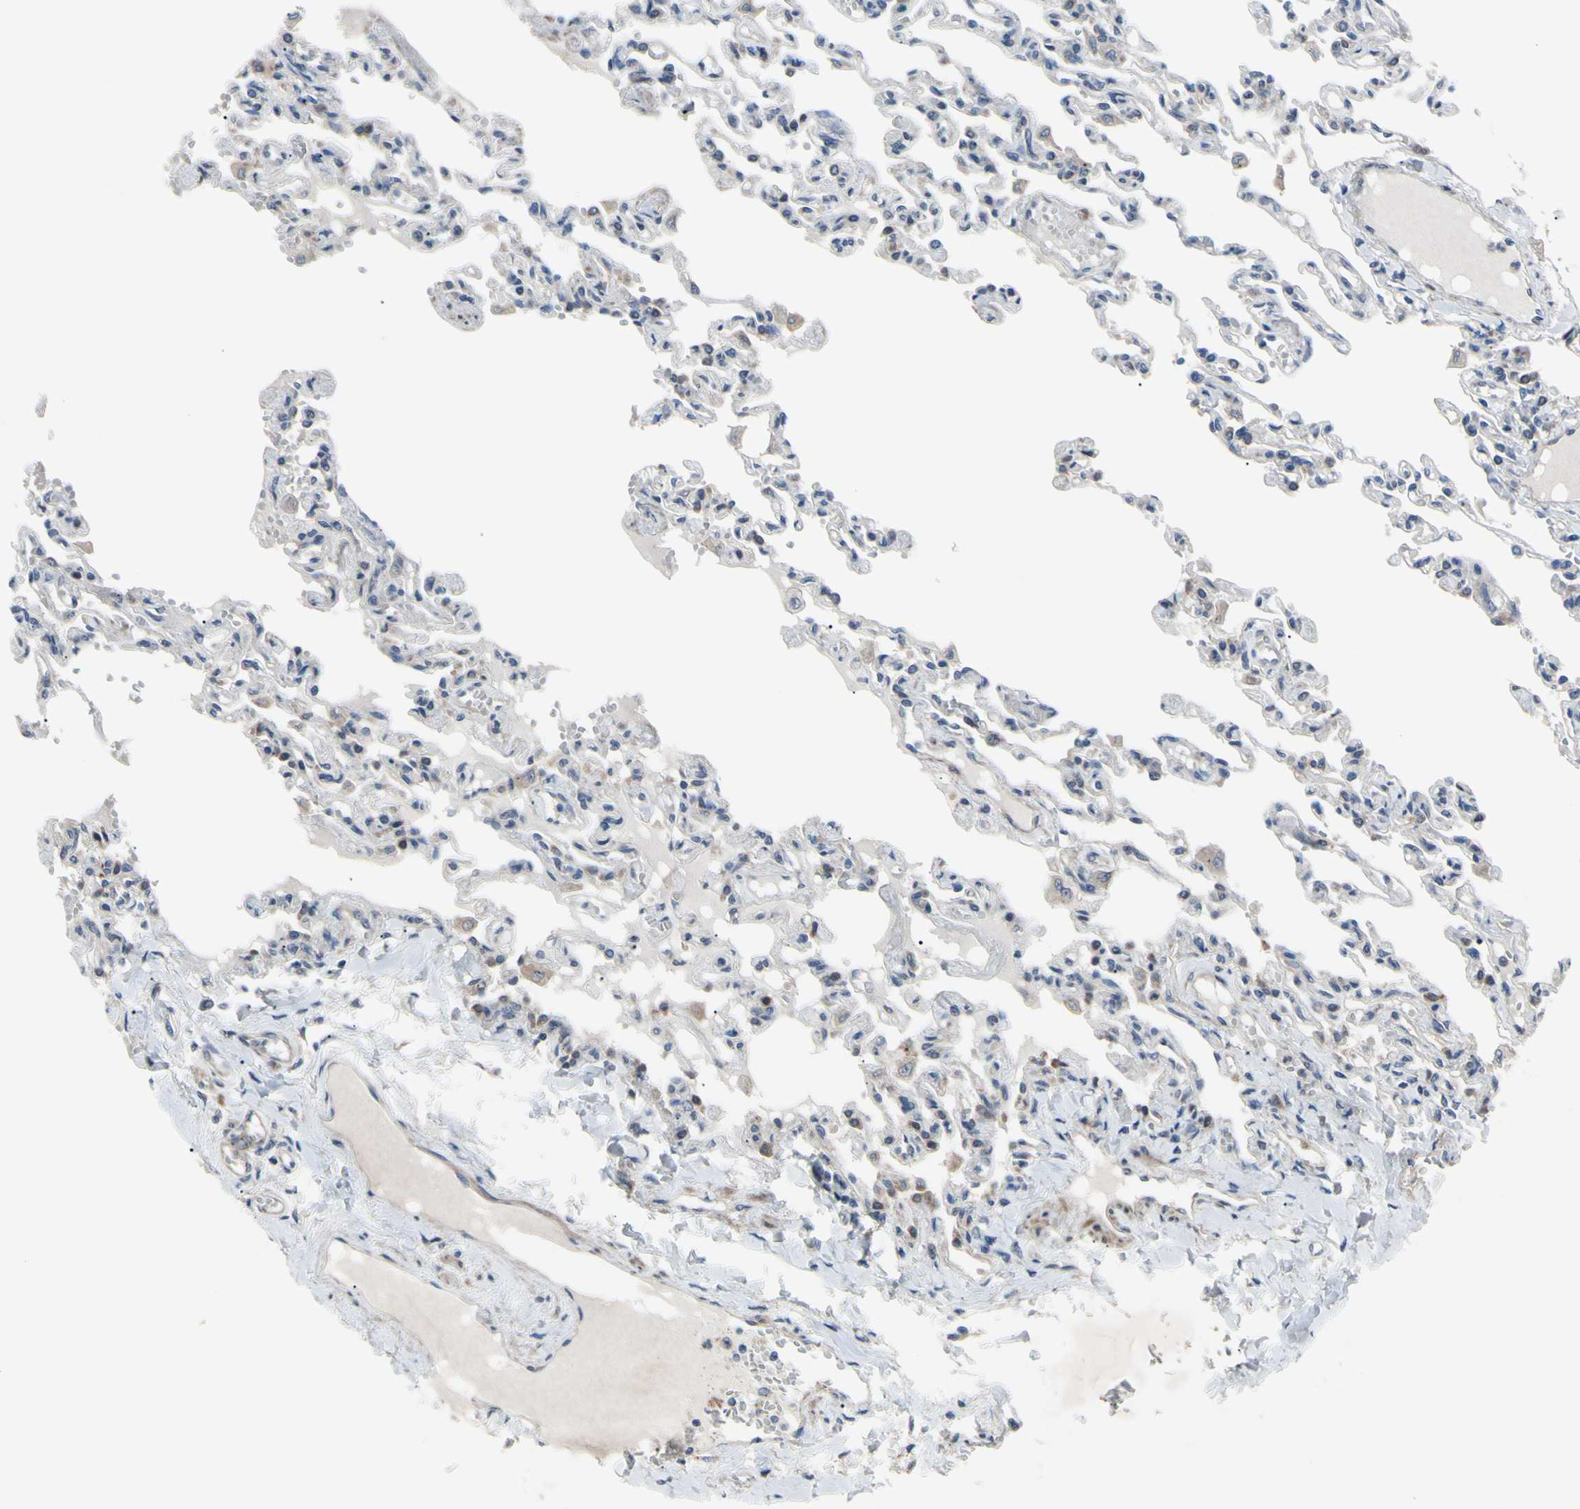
{"staining": {"intensity": "weak", "quantity": "<25%", "location": "cytoplasmic/membranous"}, "tissue": "lung", "cell_type": "Alveolar cells", "image_type": "normal", "snomed": [{"axis": "morphology", "description": "Normal tissue, NOS"}, {"axis": "topography", "description": "Lung"}], "caption": "The histopathology image displays no significant positivity in alveolar cells of lung.", "gene": "SVIL", "patient": {"sex": "male", "age": 21}}